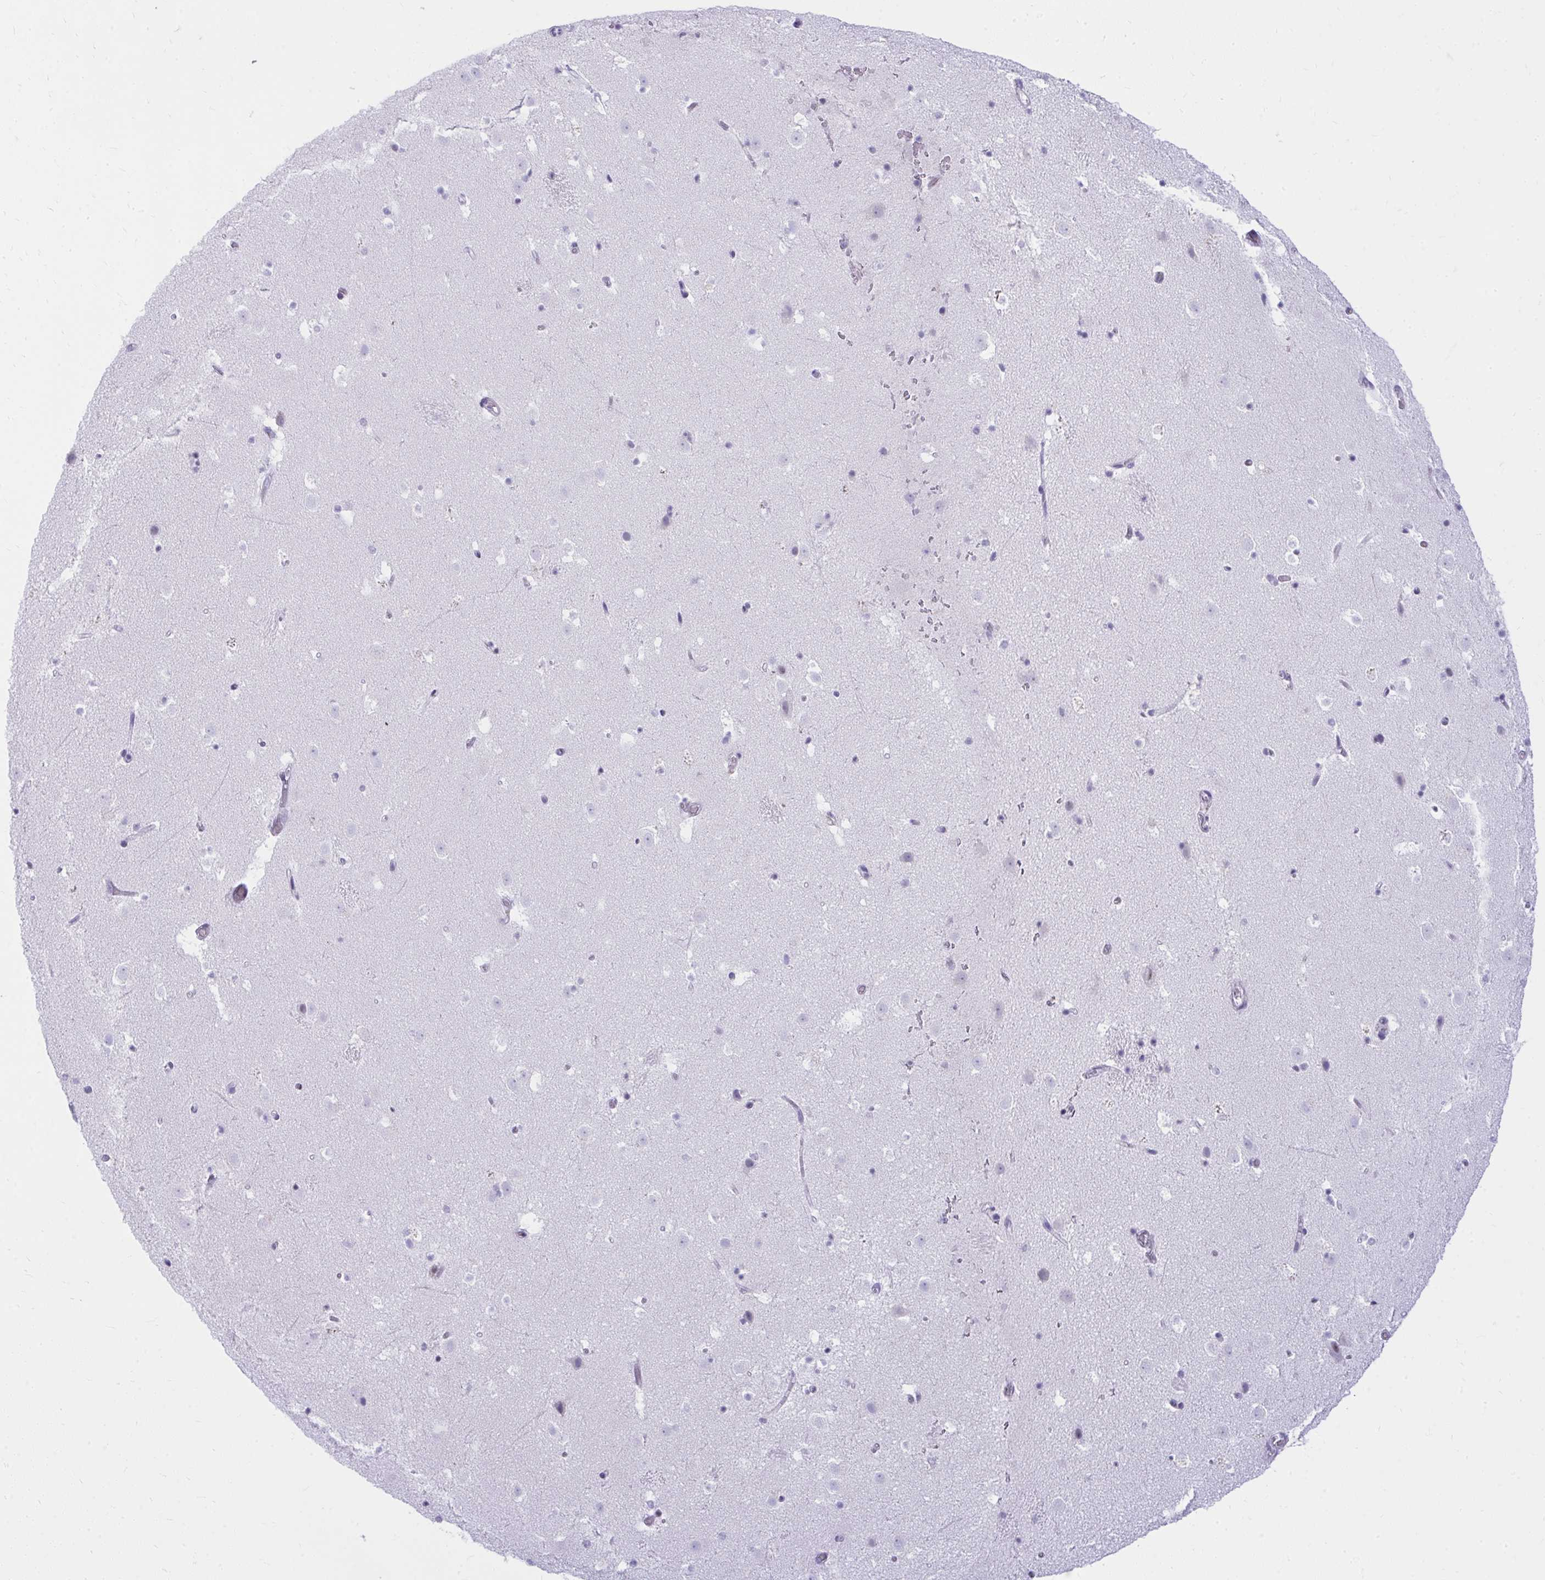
{"staining": {"intensity": "negative", "quantity": "none", "location": "none"}, "tissue": "caudate", "cell_type": "Glial cells", "image_type": "normal", "snomed": [{"axis": "morphology", "description": "Normal tissue, NOS"}, {"axis": "topography", "description": "Lateral ventricle wall"}], "caption": "Image shows no protein positivity in glial cells of unremarkable caudate. The staining is performed using DAB (3,3'-diaminobenzidine) brown chromogen with nuclei counter-stained in using hematoxylin.", "gene": "OR5F1", "patient": {"sex": "male", "age": 37}}